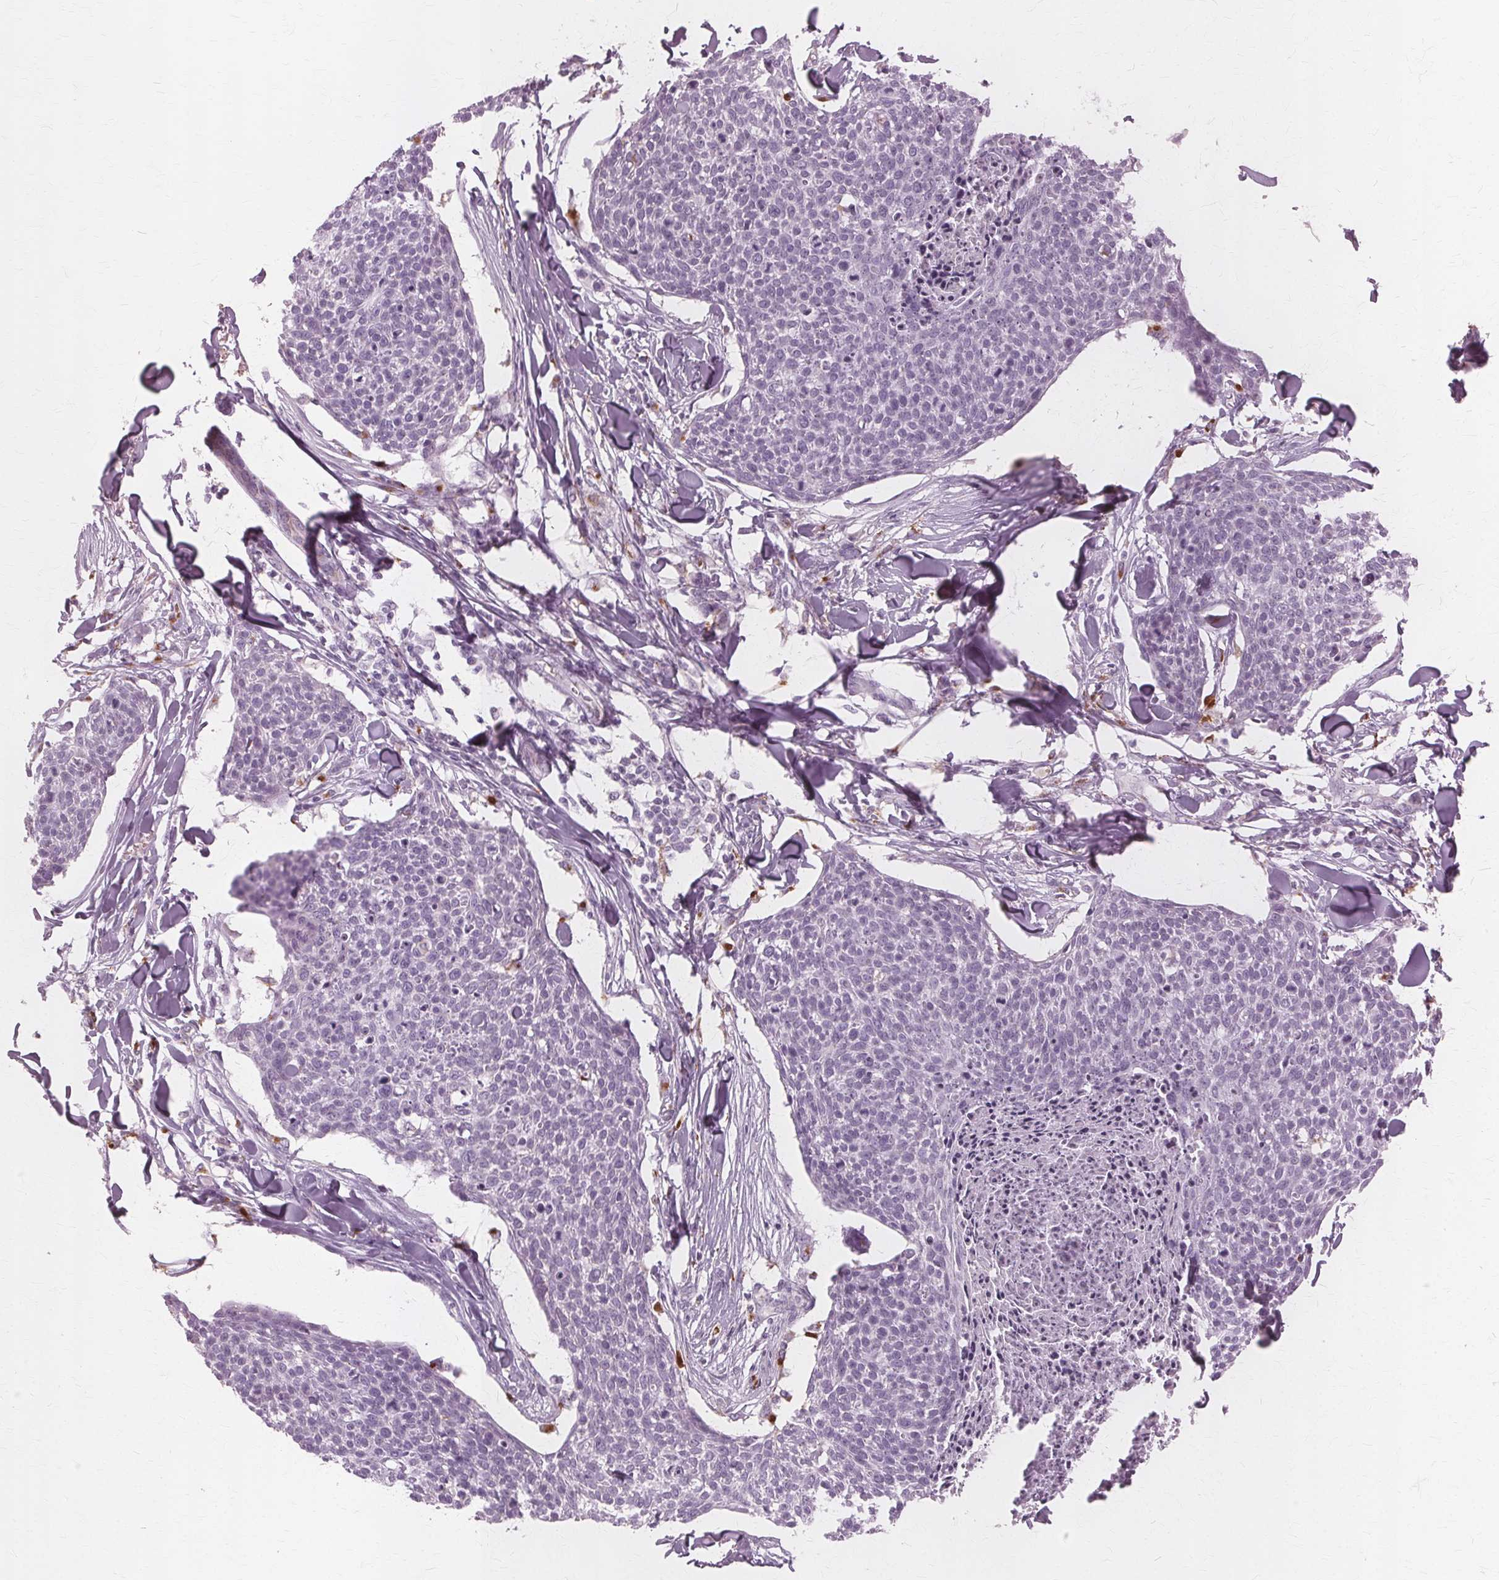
{"staining": {"intensity": "negative", "quantity": "none", "location": "none"}, "tissue": "skin cancer", "cell_type": "Tumor cells", "image_type": "cancer", "snomed": [{"axis": "morphology", "description": "Squamous cell carcinoma, NOS"}, {"axis": "topography", "description": "Skin"}, {"axis": "topography", "description": "Vulva"}], "caption": "IHC micrograph of neoplastic tissue: squamous cell carcinoma (skin) stained with DAB (3,3'-diaminobenzidine) displays no significant protein staining in tumor cells.", "gene": "DNASE2", "patient": {"sex": "female", "age": 75}}